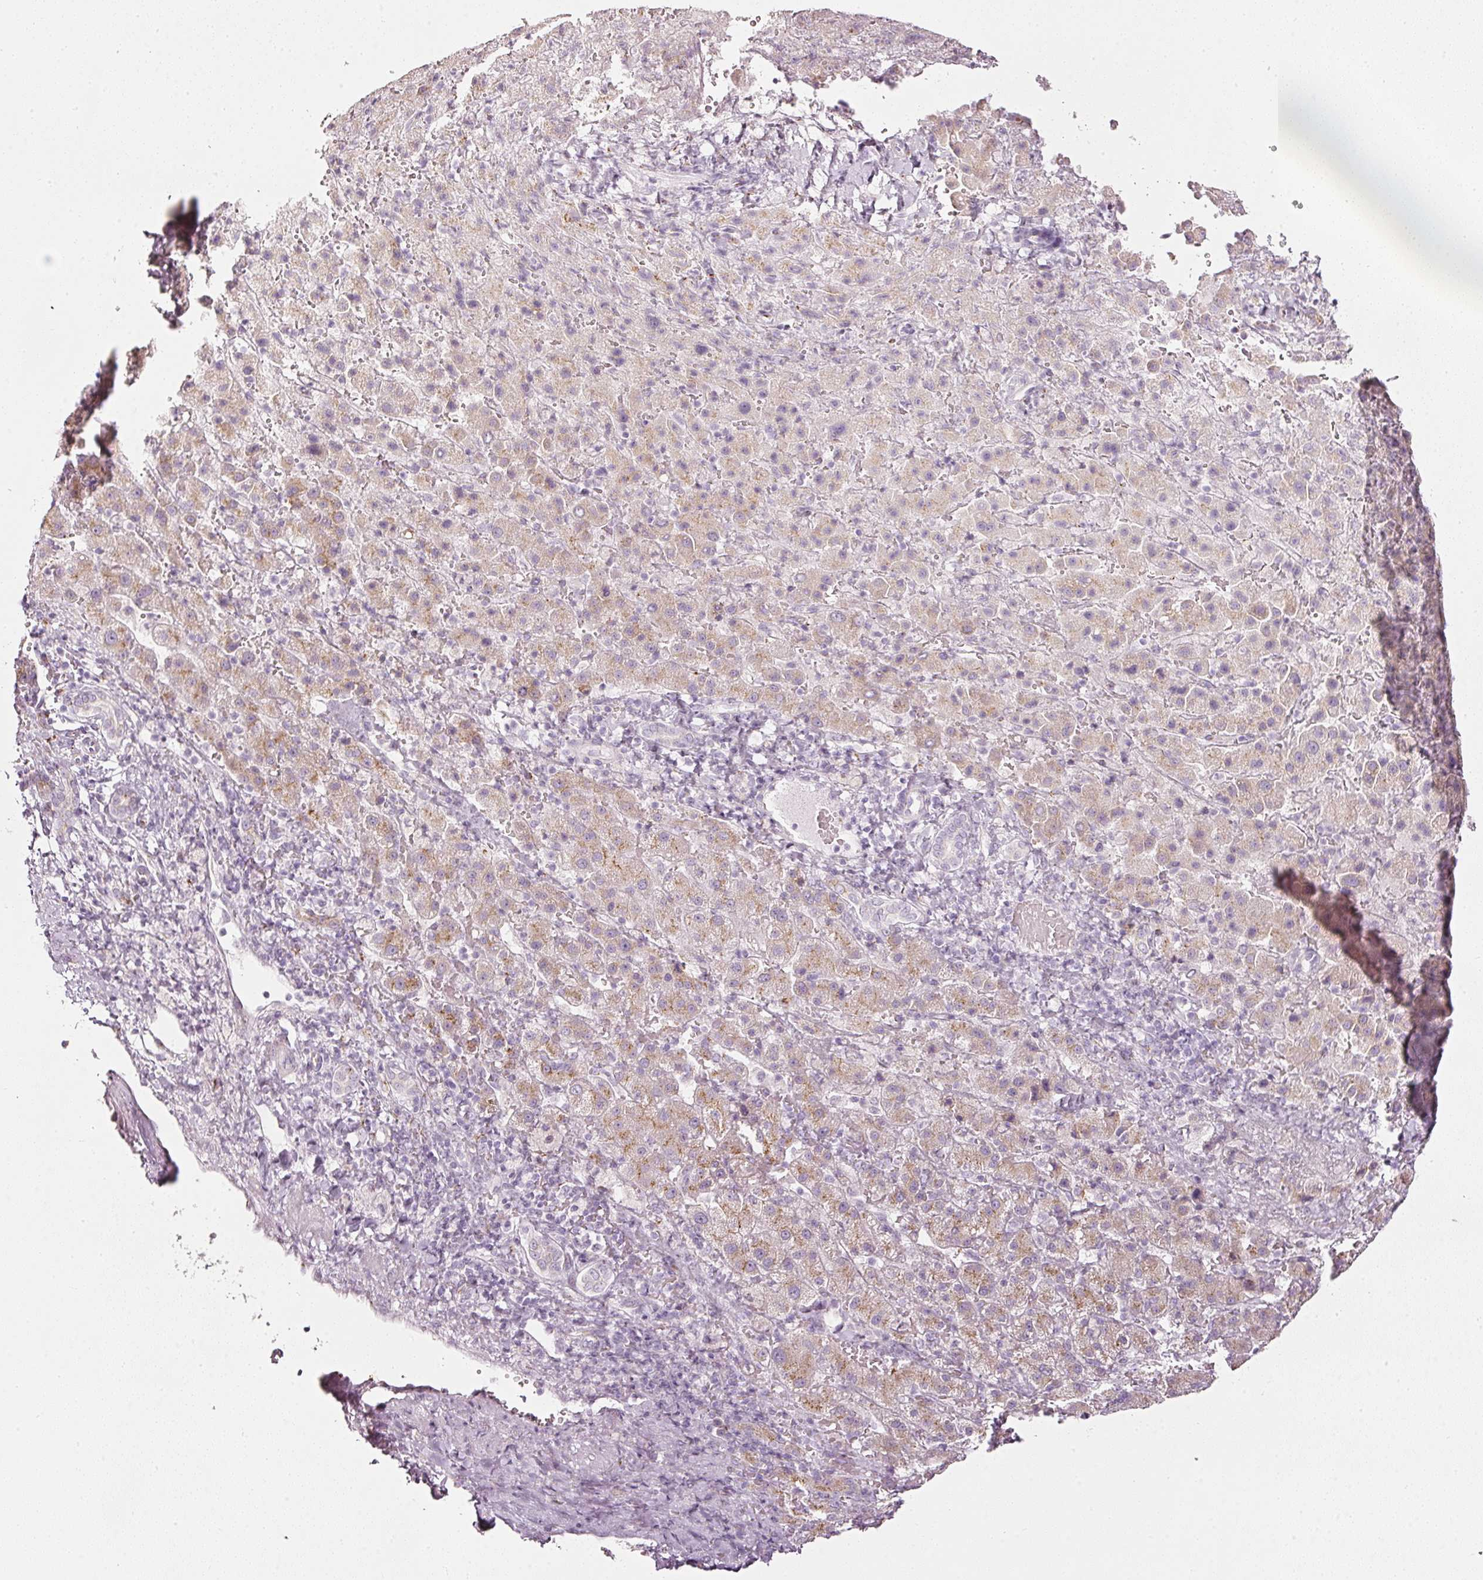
{"staining": {"intensity": "weak", "quantity": "25%-75%", "location": "cytoplasmic/membranous"}, "tissue": "liver cancer", "cell_type": "Tumor cells", "image_type": "cancer", "snomed": [{"axis": "morphology", "description": "Carcinoma, Hepatocellular, NOS"}, {"axis": "topography", "description": "Liver"}], "caption": "Liver cancer (hepatocellular carcinoma) stained for a protein displays weak cytoplasmic/membranous positivity in tumor cells. (DAB (3,3'-diaminobenzidine) IHC, brown staining for protein, blue staining for nuclei).", "gene": "SDF4", "patient": {"sex": "female", "age": 58}}